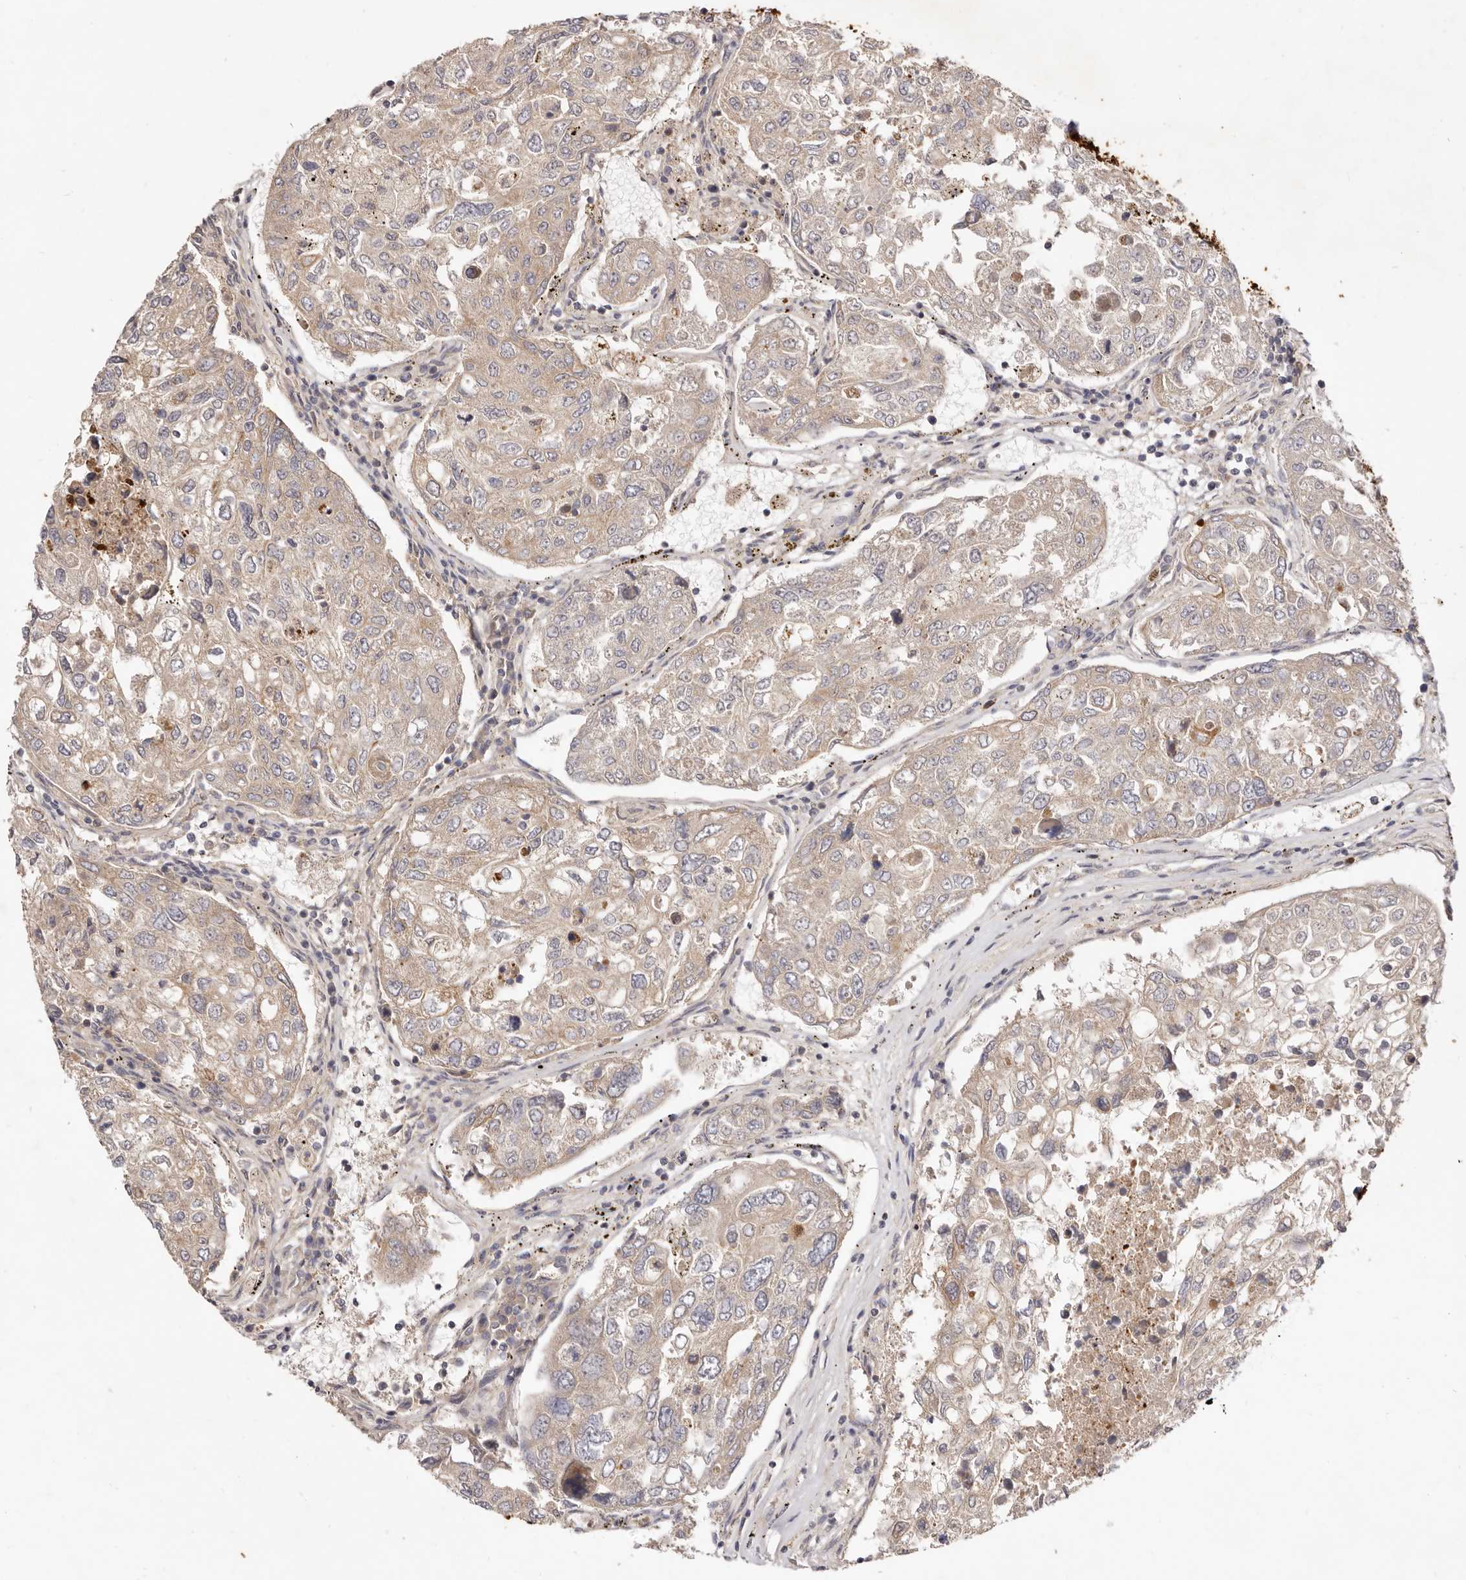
{"staining": {"intensity": "weak", "quantity": ">75%", "location": "cytoplasmic/membranous"}, "tissue": "urothelial cancer", "cell_type": "Tumor cells", "image_type": "cancer", "snomed": [{"axis": "morphology", "description": "Urothelial carcinoma, High grade"}, {"axis": "topography", "description": "Lymph node"}, {"axis": "topography", "description": "Urinary bladder"}], "caption": "DAB (3,3'-diaminobenzidine) immunohistochemical staining of human urothelial cancer demonstrates weak cytoplasmic/membranous protein expression in approximately >75% of tumor cells.", "gene": "ADAMTS9", "patient": {"sex": "male", "age": 51}}